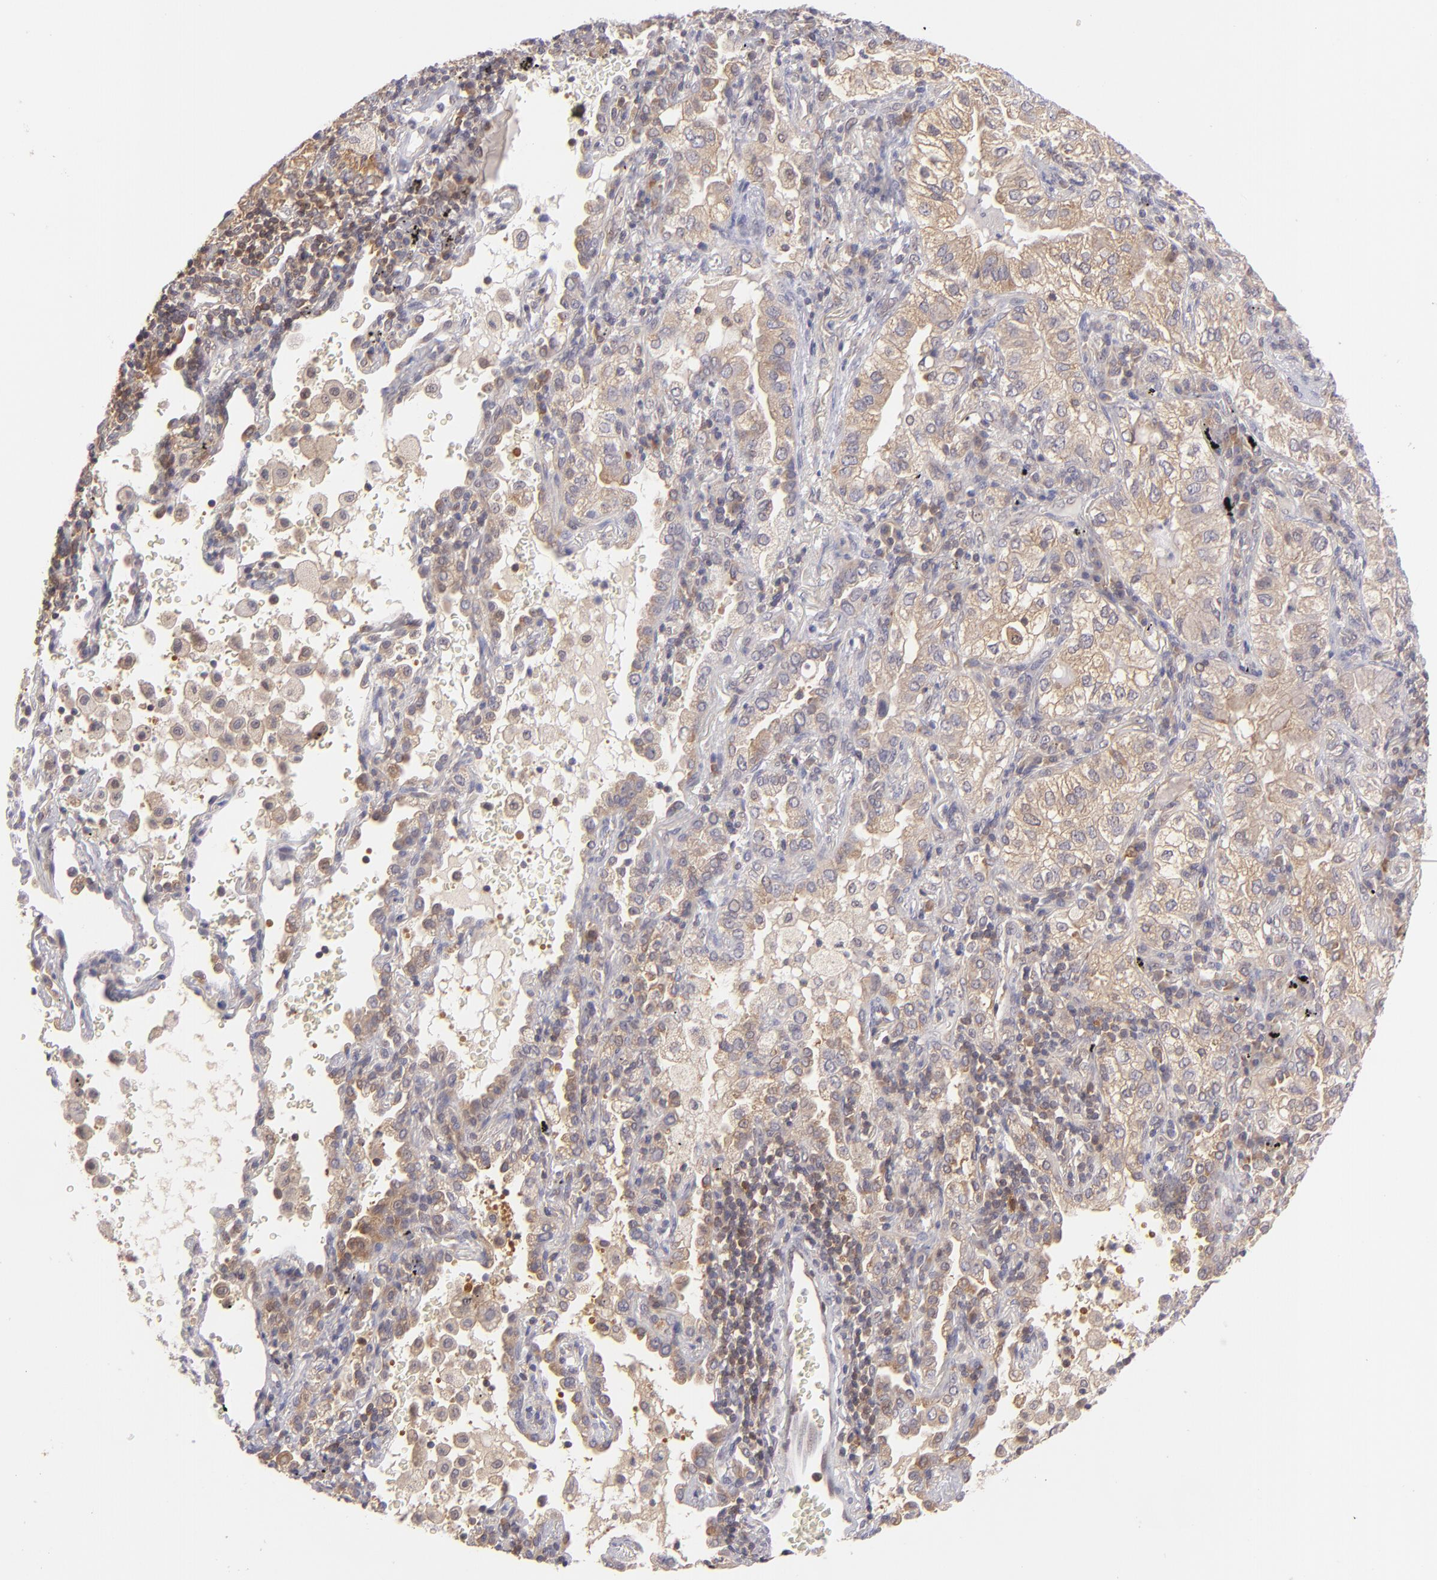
{"staining": {"intensity": "weak", "quantity": "25%-75%", "location": "cytoplasmic/membranous"}, "tissue": "lung cancer", "cell_type": "Tumor cells", "image_type": "cancer", "snomed": [{"axis": "morphology", "description": "Adenocarcinoma, NOS"}, {"axis": "topography", "description": "Lung"}], "caption": "A brown stain labels weak cytoplasmic/membranous expression of a protein in lung cancer (adenocarcinoma) tumor cells. (Stains: DAB (3,3'-diaminobenzidine) in brown, nuclei in blue, Microscopy: brightfield microscopy at high magnification).", "gene": "PTPN13", "patient": {"sex": "female", "age": 50}}